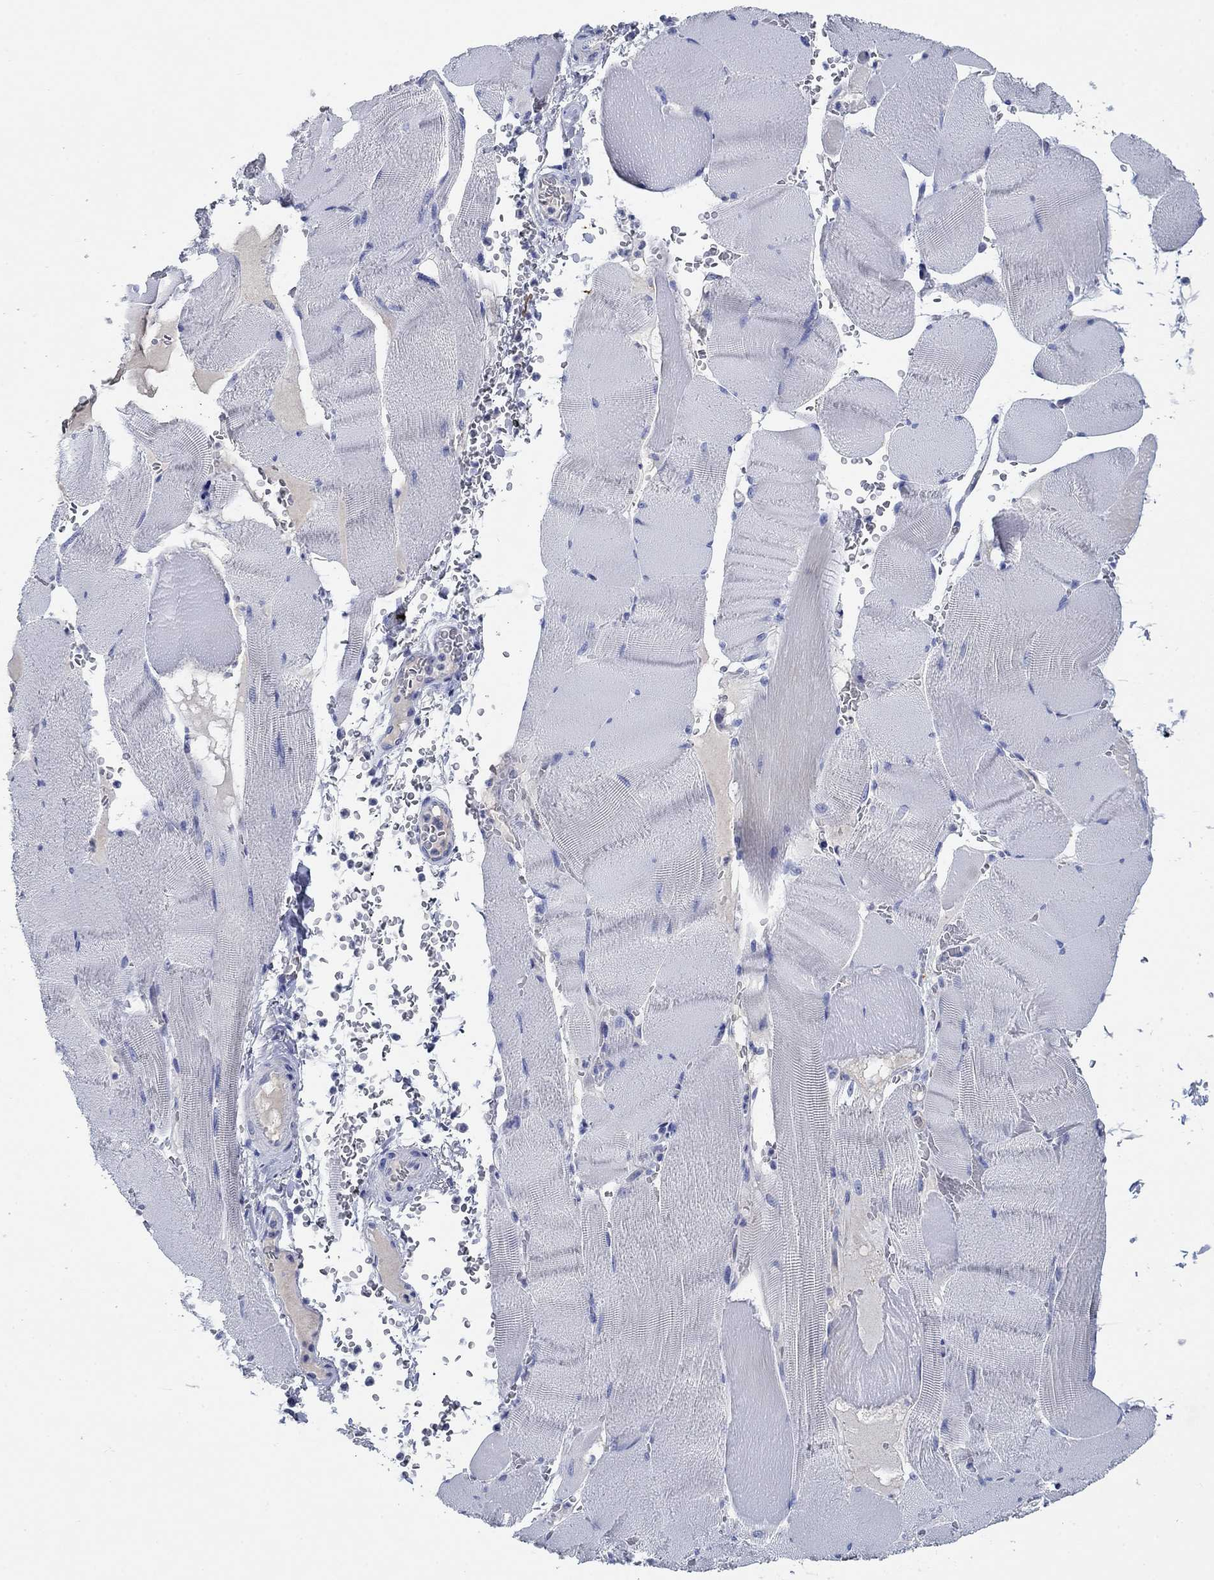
{"staining": {"intensity": "negative", "quantity": "none", "location": "none"}, "tissue": "skeletal muscle", "cell_type": "Myocytes", "image_type": "normal", "snomed": [{"axis": "morphology", "description": "Normal tissue, NOS"}, {"axis": "topography", "description": "Skeletal muscle"}], "caption": "Immunohistochemistry (IHC) of normal human skeletal muscle reveals no staining in myocytes.", "gene": "ENSG00000251537", "patient": {"sex": "male", "age": 56}}